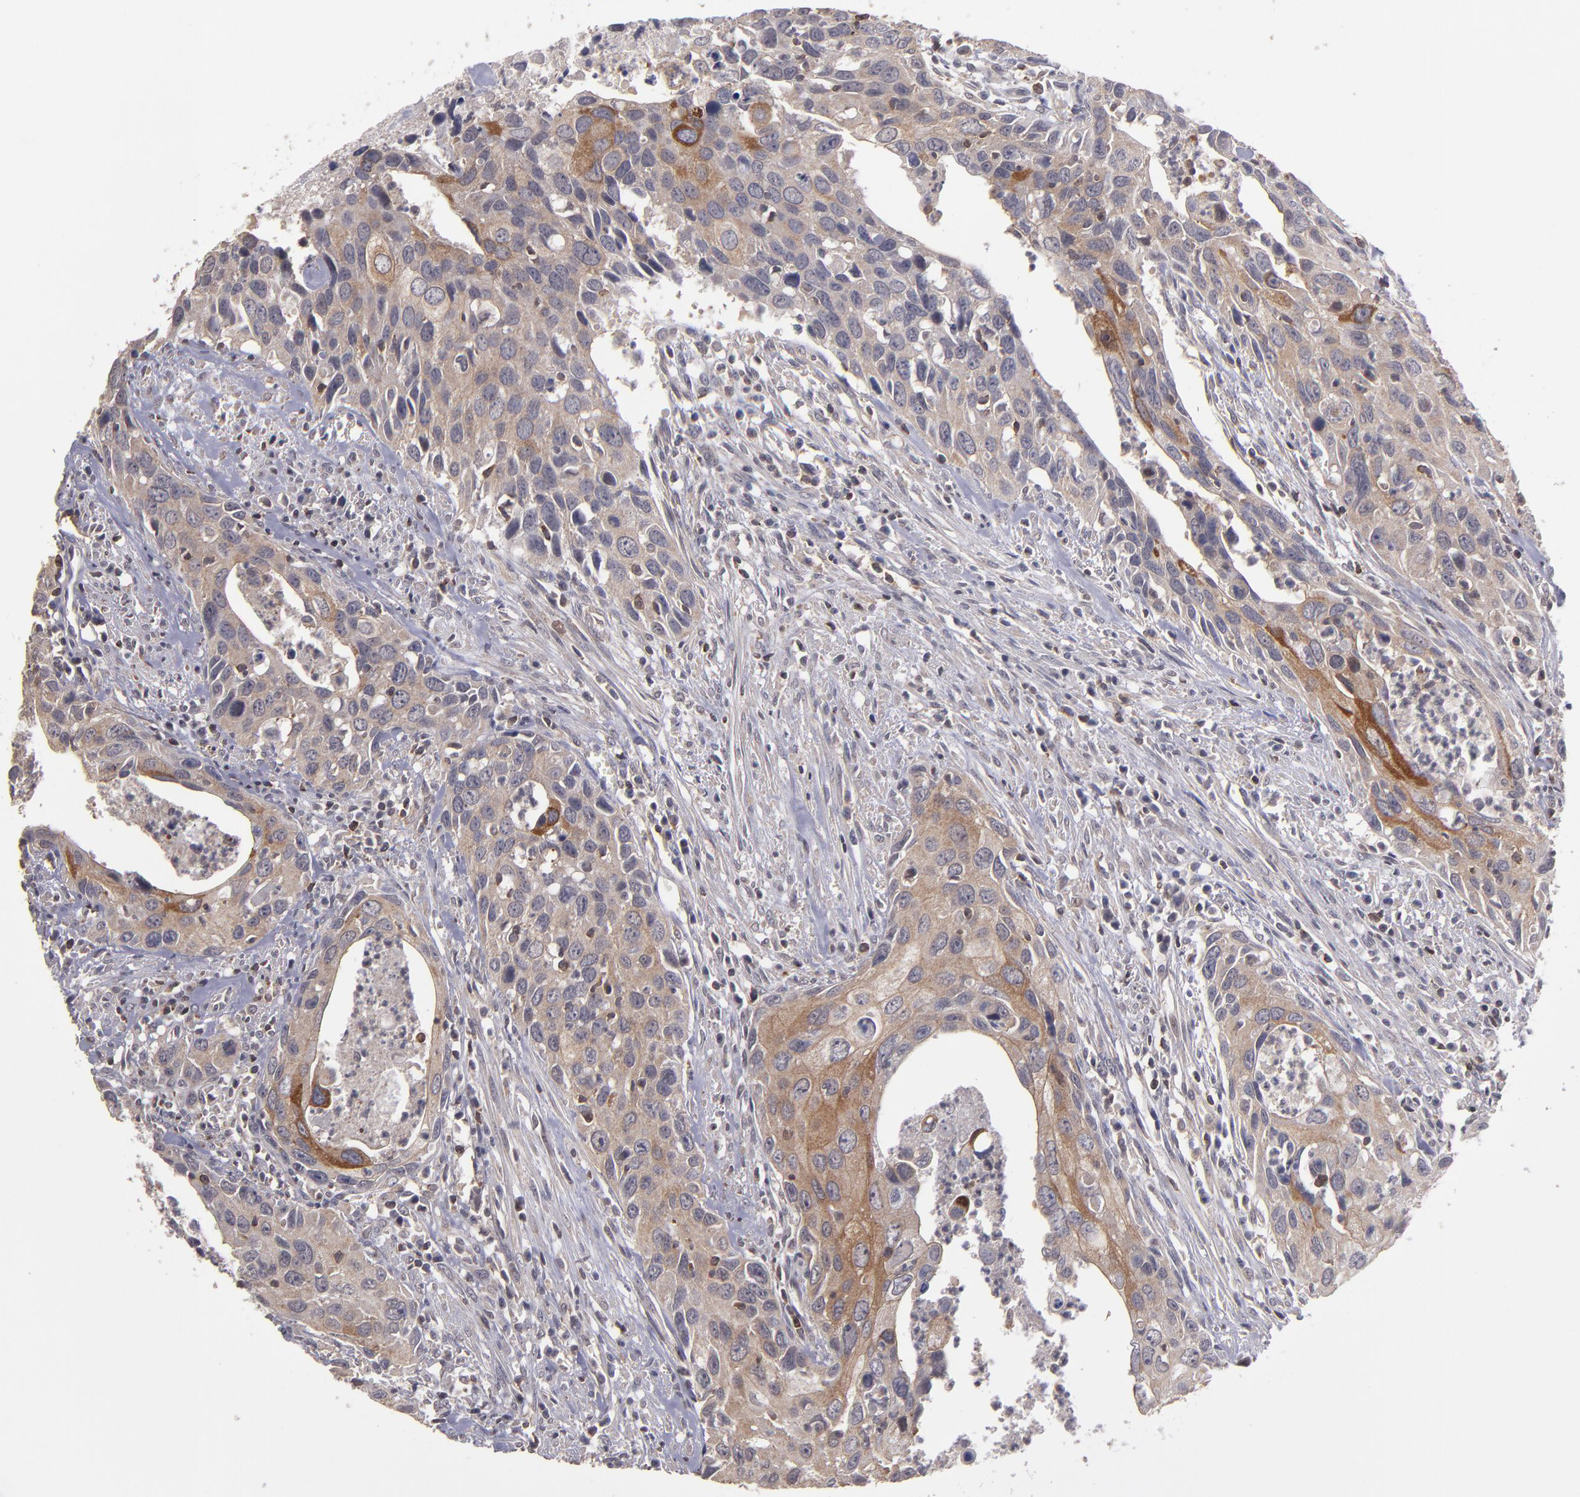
{"staining": {"intensity": "moderate", "quantity": "25%-75%", "location": "cytoplasmic/membranous"}, "tissue": "urothelial cancer", "cell_type": "Tumor cells", "image_type": "cancer", "snomed": [{"axis": "morphology", "description": "Urothelial carcinoma, High grade"}, {"axis": "topography", "description": "Urinary bladder"}], "caption": "High-grade urothelial carcinoma stained with immunohistochemistry displays moderate cytoplasmic/membranous staining in about 25%-75% of tumor cells.", "gene": "NF2", "patient": {"sex": "male", "age": 71}}